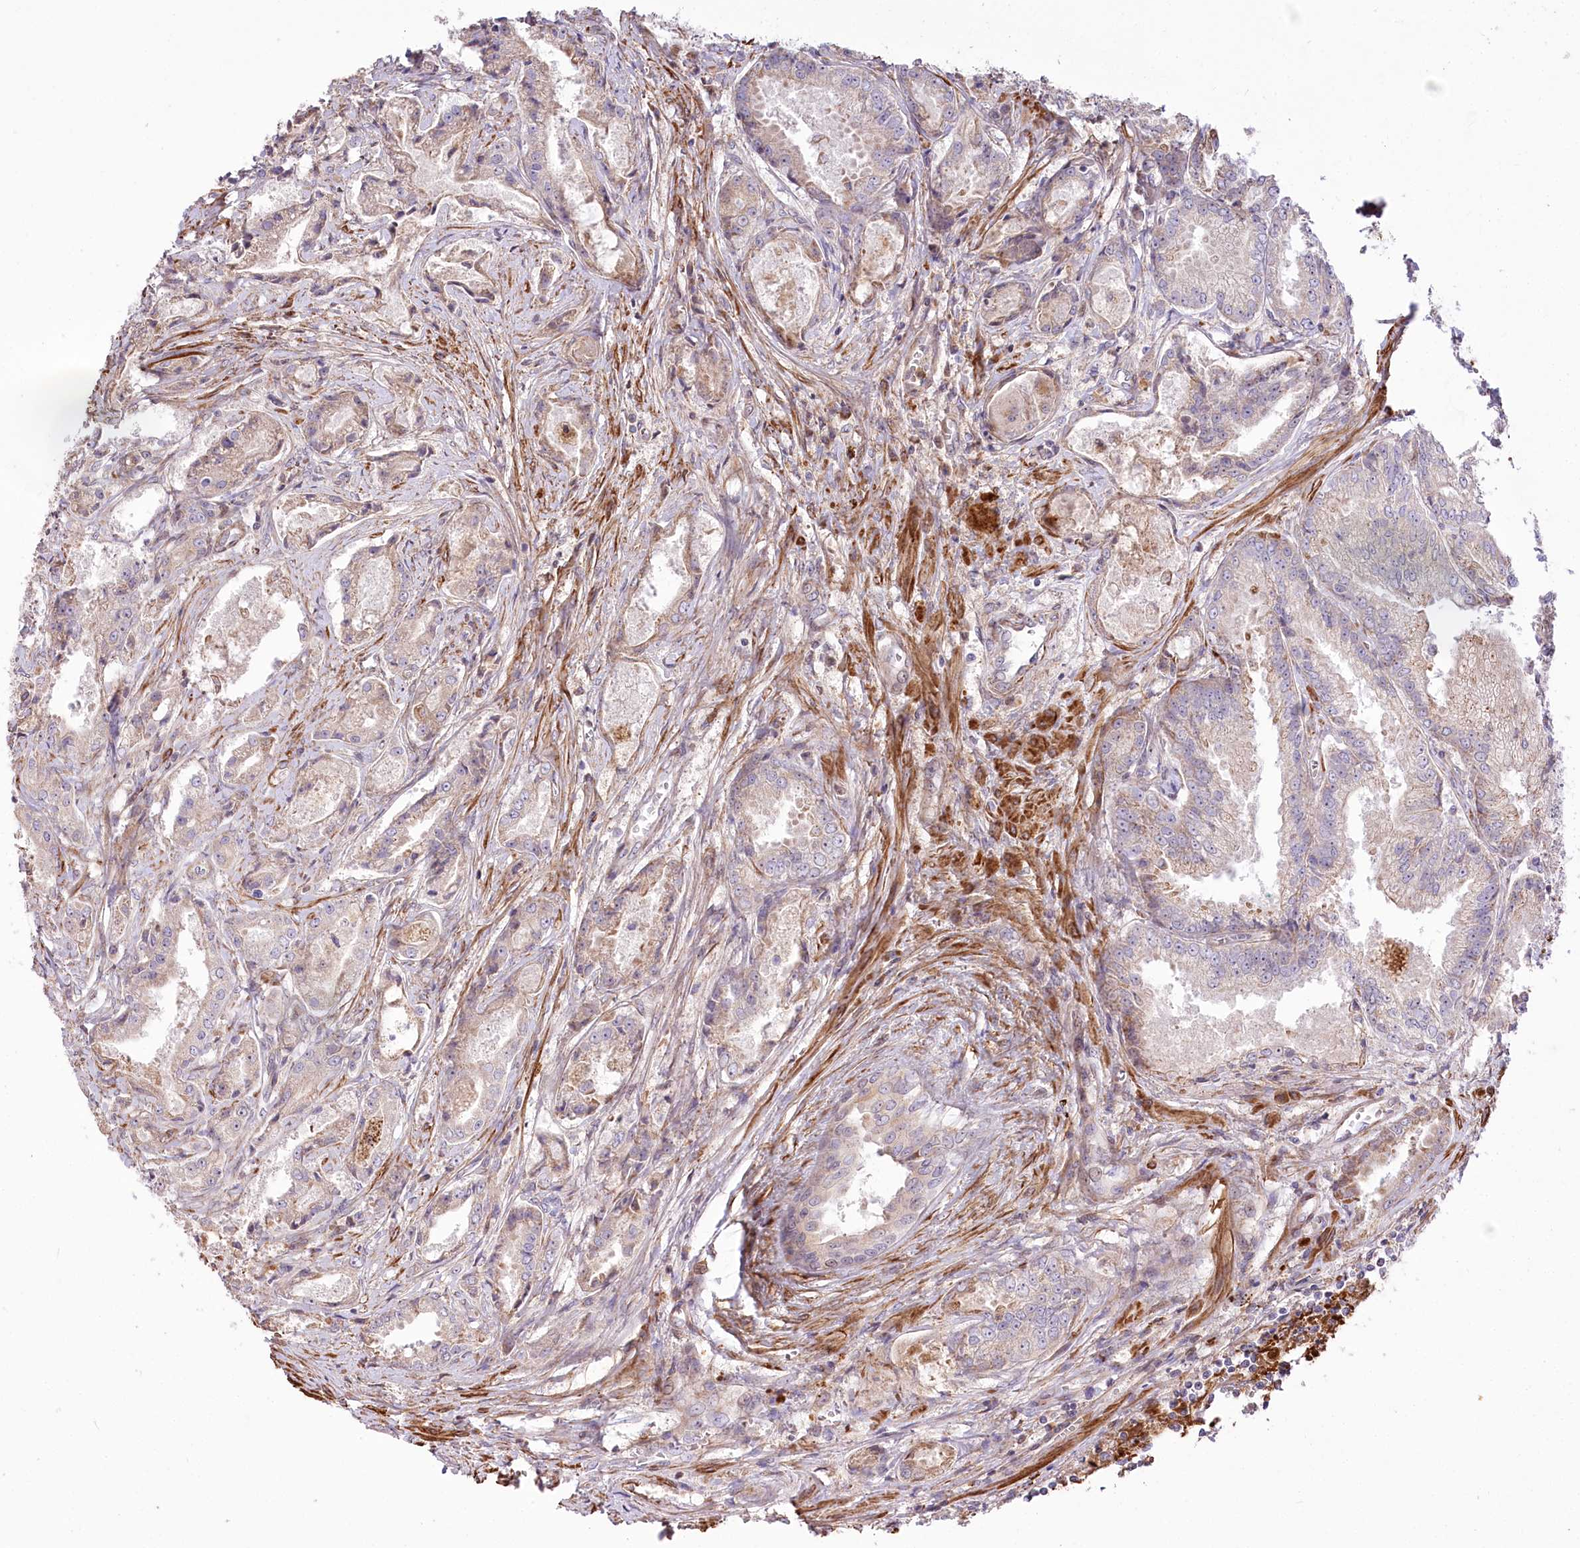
{"staining": {"intensity": "weak", "quantity": "25%-75%", "location": "cytoplasmic/membranous"}, "tissue": "prostate cancer", "cell_type": "Tumor cells", "image_type": "cancer", "snomed": [{"axis": "morphology", "description": "Adenocarcinoma, High grade"}, {"axis": "topography", "description": "Prostate"}], "caption": "Immunohistochemical staining of human prostate high-grade adenocarcinoma exhibits low levels of weak cytoplasmic/membranous protein positivity in approximately 25%-75% of tumor cells.", "gene": "RNF24", "patient": {"sex": "male", "age": 72}}